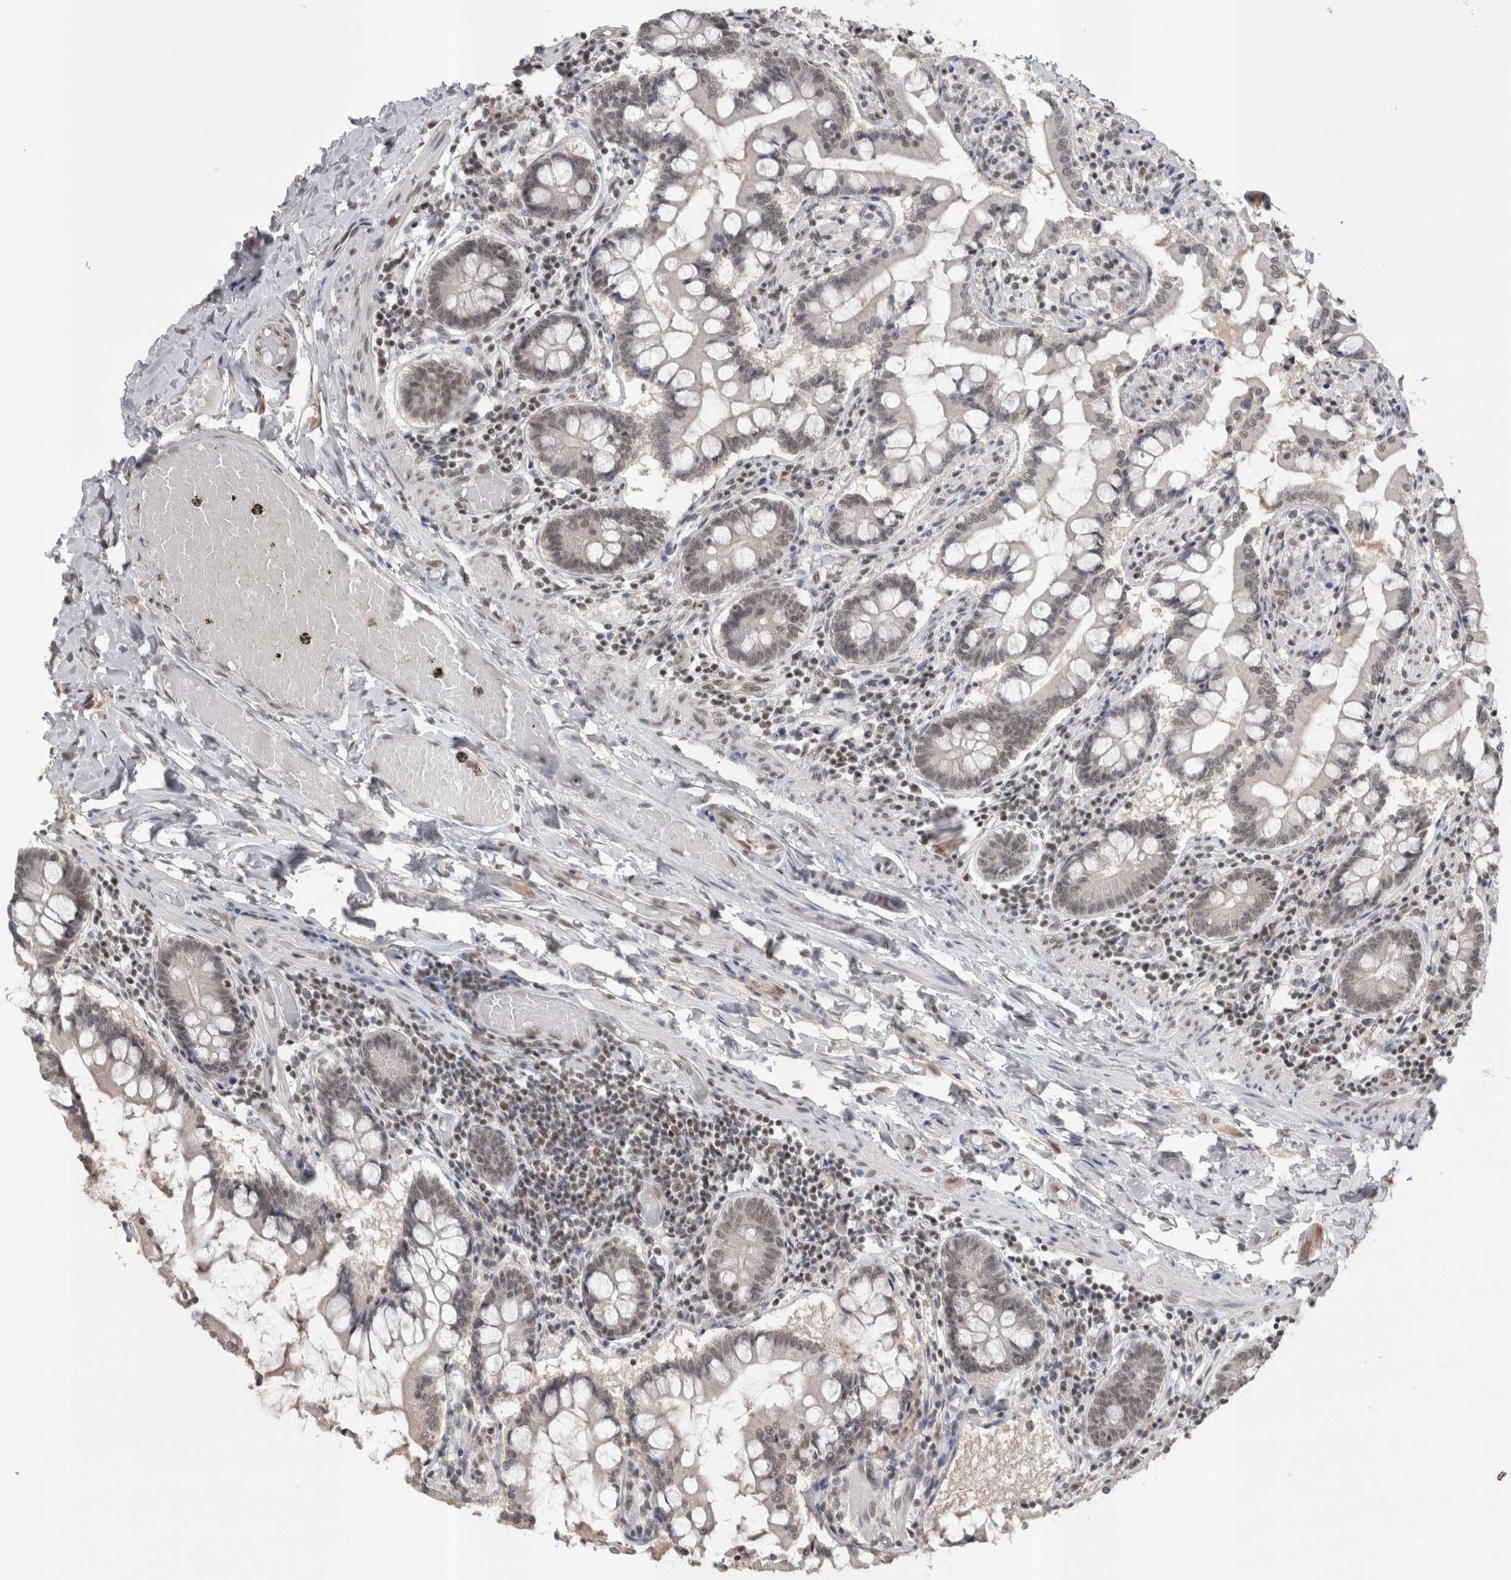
{"staining": {"intensity": "weak", "quantity": "25%-75%", "location": "nuclear"}, "tissue": "small intestine", "cell_type": "Glandular cells", "image_type": "normal", "snomed": [{"axis": "morphology", "description": "Normal tissue, NOS"}, {"axis": "topography", "description": "Small intestine"}], "caption": "Glandular cells reveal low levels of weak nuclear positivity in about 25%-75% of cells in unremarkable human small intestine.", "gene": "DAXX", "patient": {"sex": "male", "age": 41}}